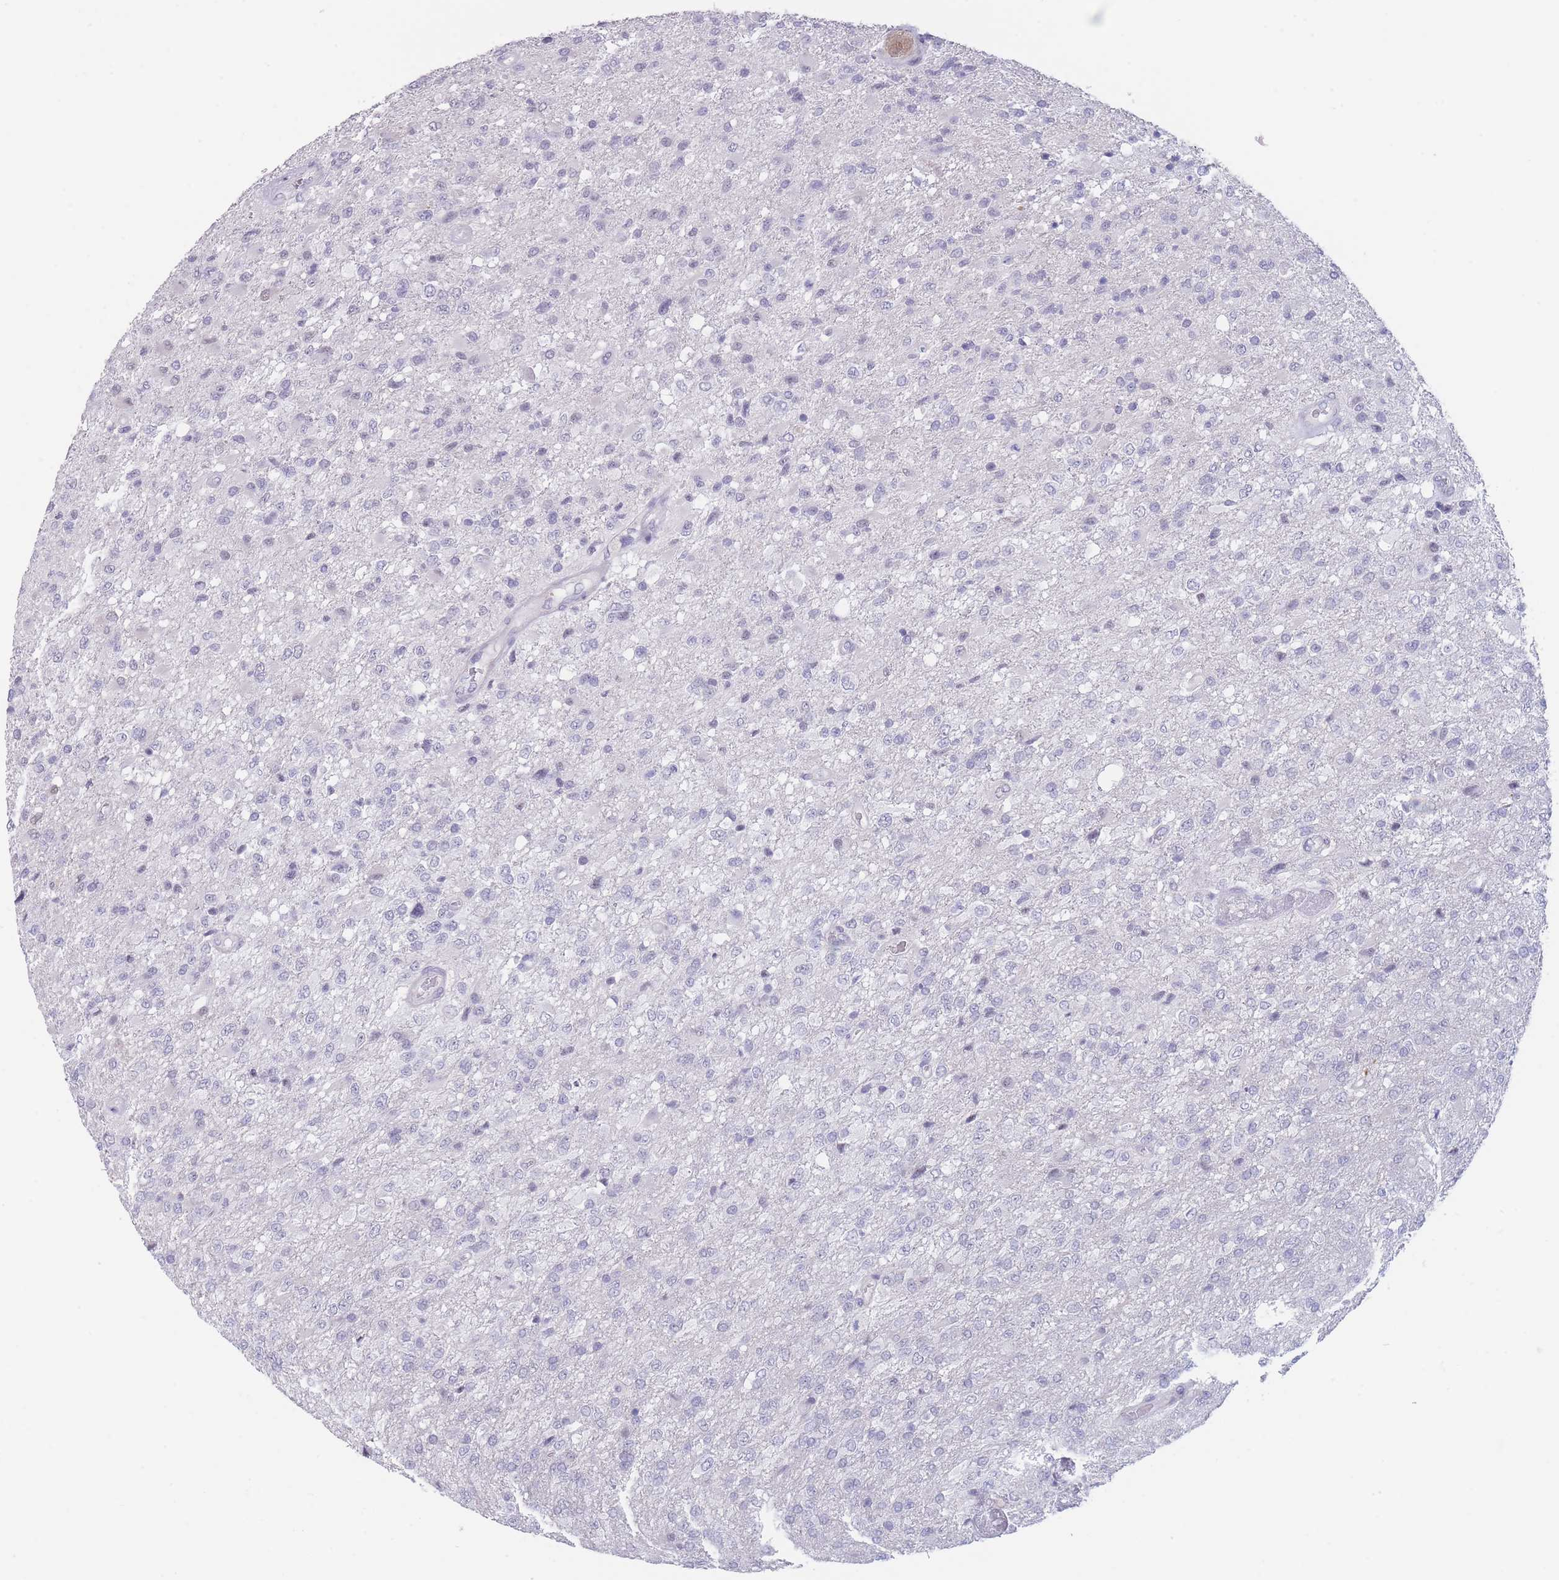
{"staining": {"intensity": "negative", "quantity": "none", "location": "none"}, "tissue": "glioma", "cell_type": "Tumor cells", "image_type": "cancer", "snomed": [{"axis": "morphology", "description": "Glioma, malignant, High grade"}, {"axis": "topography", "description": "Brain"}], "caption": "Immunohistochemical staining of human malignant glioma (high-grade) reveals no significant expression in tumor cells. The staining is performed using DAB brown chromogen with nuclei counter-stained in using hematoxylin.", "gene": "ASAP3", "patient": {"sex": "female", "age": 74}}